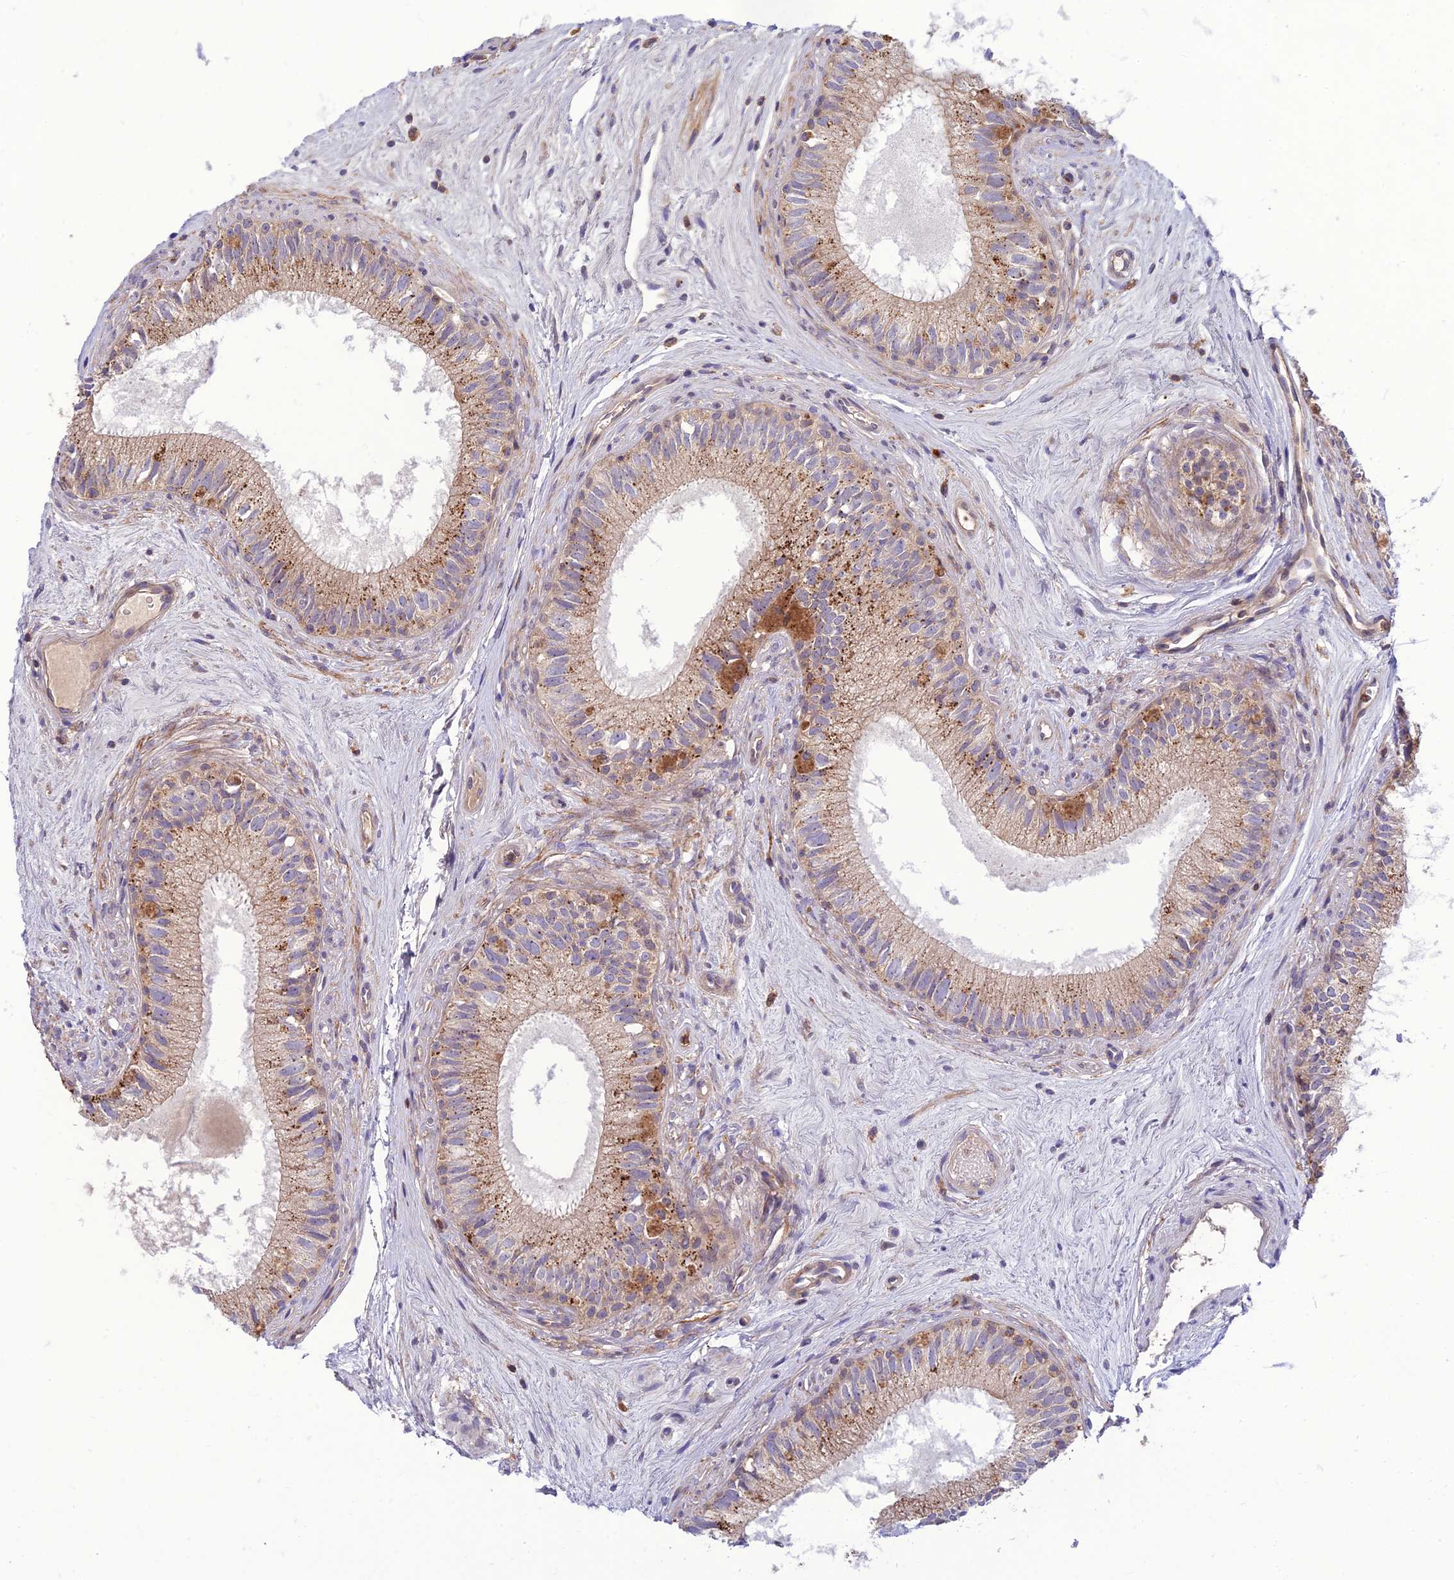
{"staining": {"intensity": "strong", "quantity": "25%-75%", "location": "cytoplasmic/membranous"}, "tissue": "epididymis", "cell_type": "Glandular cells", "image_type": "normal", "snomed": [{"axis": "morphology", "description": "Normal tissue, NOS"}, {"axis": "topography", "description": "Epididymis"}], "caption": "Epididymis stained with immunohistochemistry (IHC) exhibits strong cytoplasmic/membranous staining in approximately 25%-75% of glandular cells. (IHC, brightfield microscopy, high magnification).", "gene": "IRAK3", "patient": {"sex": "male", "age": 71}}